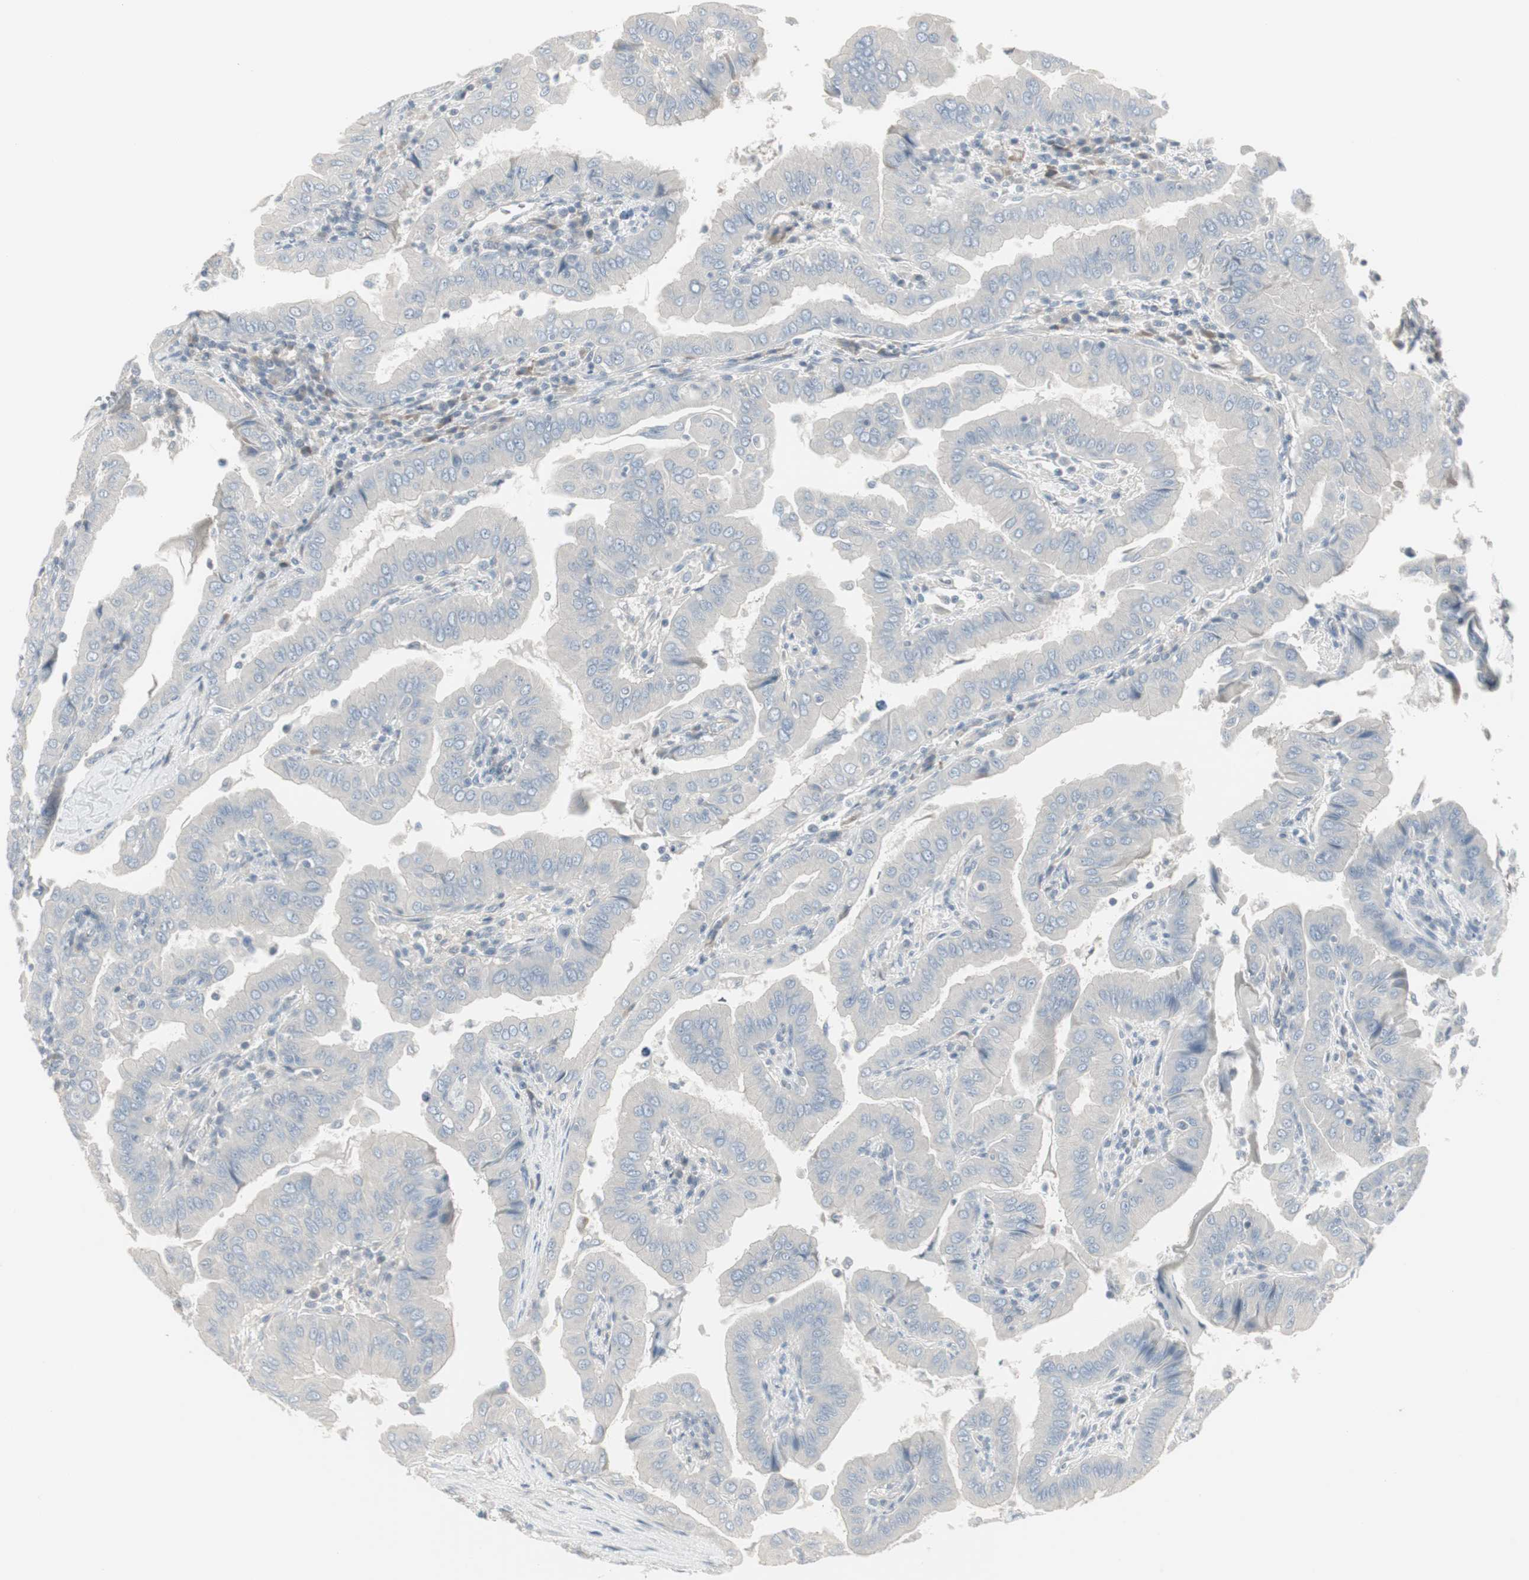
{"staining": {"intensity": "negative", "quantity": "none", "location": "none"}, "tissue": "thyroid cancer", "cell_type": "Tumor cells", "image_type": "cancer", "snomed": [{"axis": "morphology", "description": "Papillary adenocarcinoma, NOS"}, {"axis": "topography", "description": "Thyroid gland"}], "caption": "Image shows no significant protein expression in tumor cells of thyroid cancer (papillary adenocarcinoma). (Immunohistochemistry (ihc), brightfield microscopy, high magnification).", "gene": "DMPK", "patient": {"sex": "male", "age": 33}}